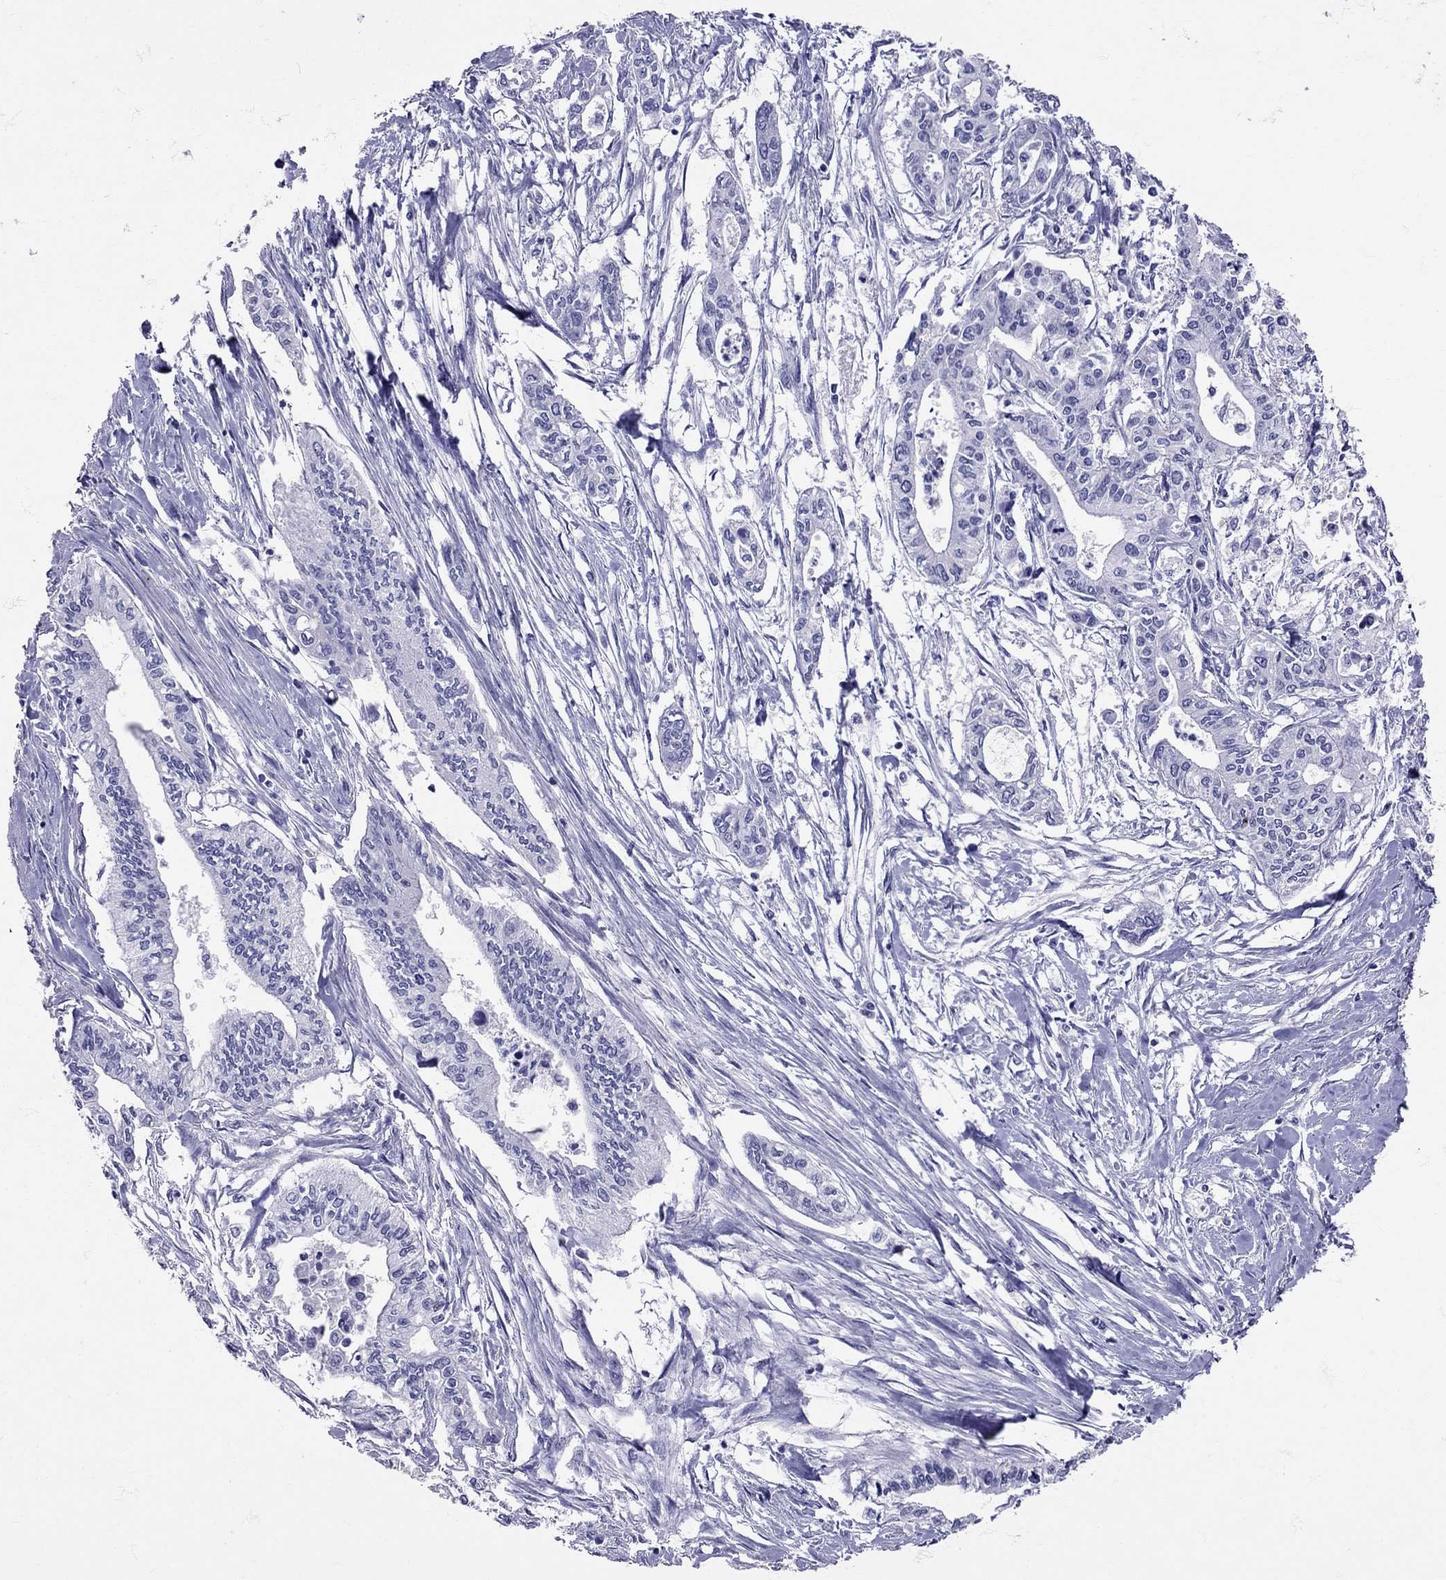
{"staining": {"intensity": "negative", "quantity": "none", "location": "none"}, "tissue": "pancreatic cancer", "cell_type": "Tumor cells", "image_type": "cancer", "snomed": [{"axis": "morphology", "description": "Adenocarcinoma, NOS"}, {"axis": "topography", "description": "Pancreas"}], "caption": "DAB (3,3'-diaminobenzidine) immunohistochemical staining of human adenocarcinoma (pancreatic) reveals no significant expression in tumor cells.", "gene": "AVP", "patient": {"sex": "male", "age": 60}}